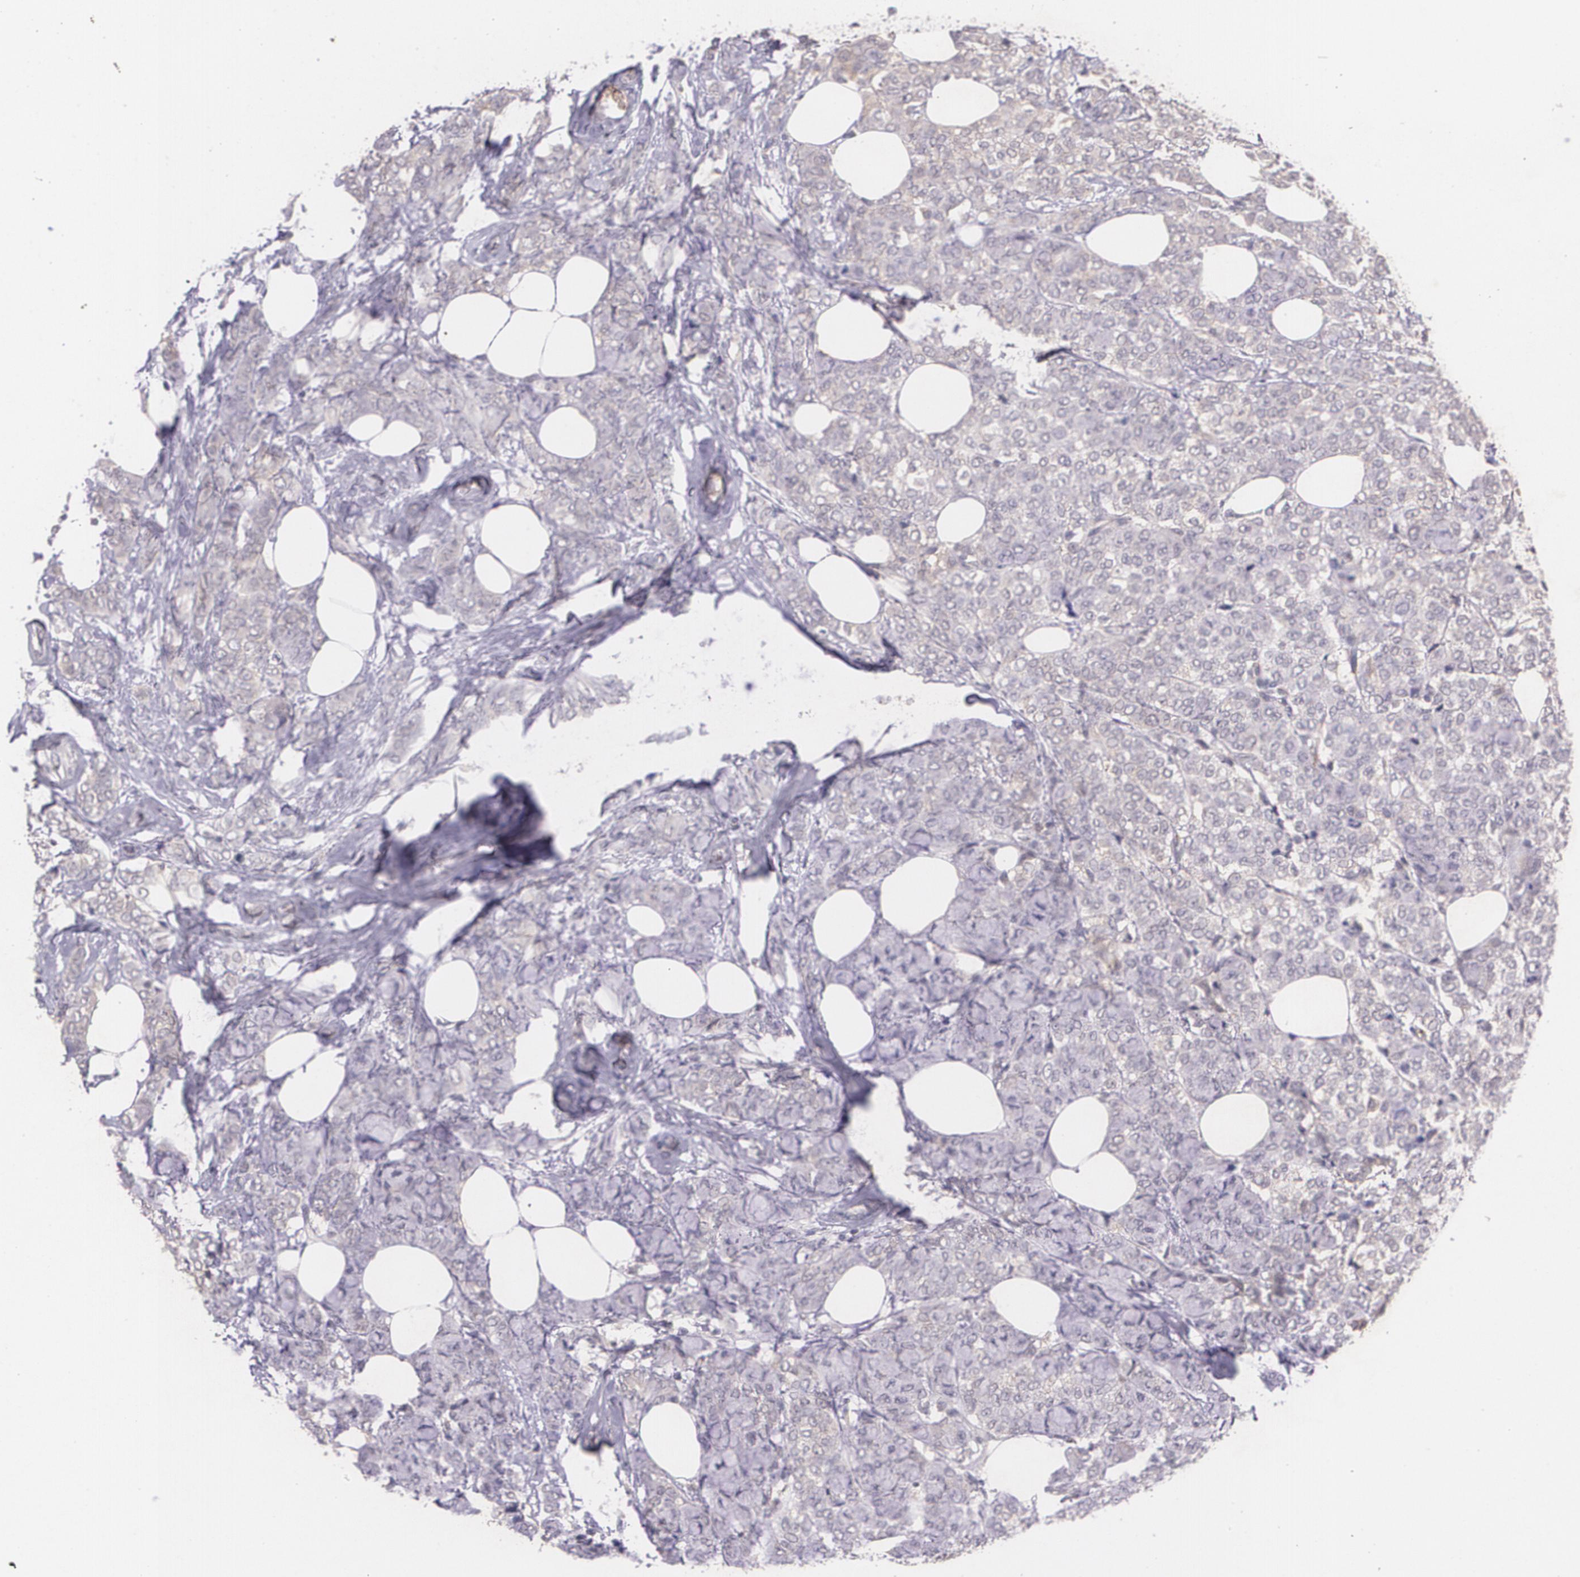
{"staining": {"intensity": "weak", "quantity": ">75%", "location": "cytoplasmic/membranous"}, "tissue": "breast cancer", "cell_type": "Tumor cells", "image_type": "cancer", "snomed": [{"axis": "morphology", "description": "Lobular carcinoma"}, {"axis": "topography", "description": "Breast"}], "caption": "This is an image of immunohistochemistry staining of breast lobular carcinoma, which shows weak expression in the cytoplasmic/membranous of tumor cells.", "gene": "TM4SF1", "patient": {"sex": "female", "age": 60}}